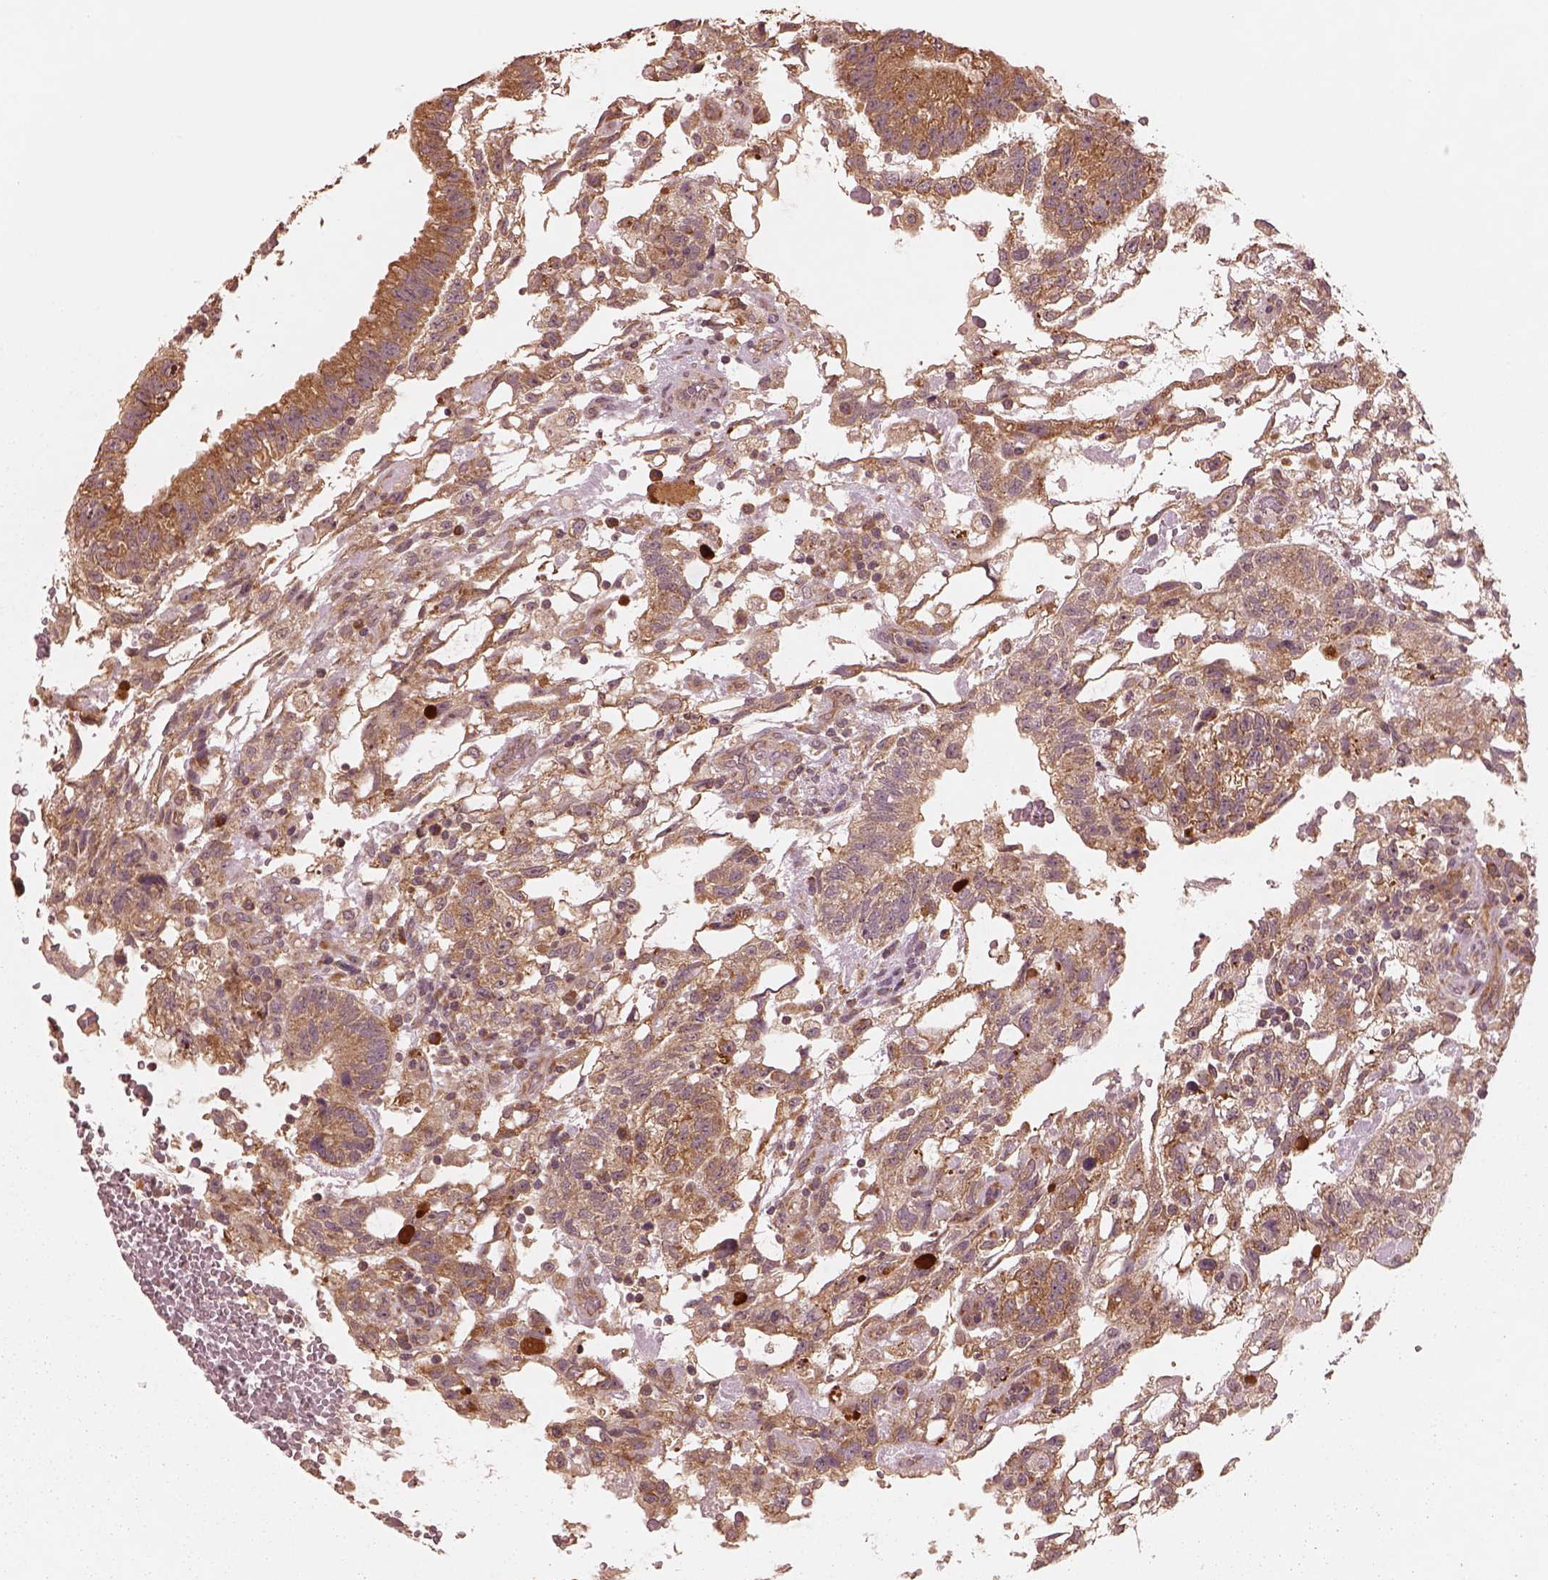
{"staining": {"intensity": "moderate", "quantity": ">75%", "location": "cytoplasmic/membranous"}, "tissue": "testis cancer", "cell_type": "Tumor cells", "image_type": "cancer", "snomed": [{"axis": "morphology", "description": "Carcinoma, Embryonal, NOS"}, {"axis": "topography", "description": "Testis"}], "caption": "Testis cancer stained for a protein (brown) reveals moderate cytoplasmic/membranous positive positivity in about >75% of tumor cells.", "gene": "RPS5", "patient": {"sex": "male", "age": 32}}